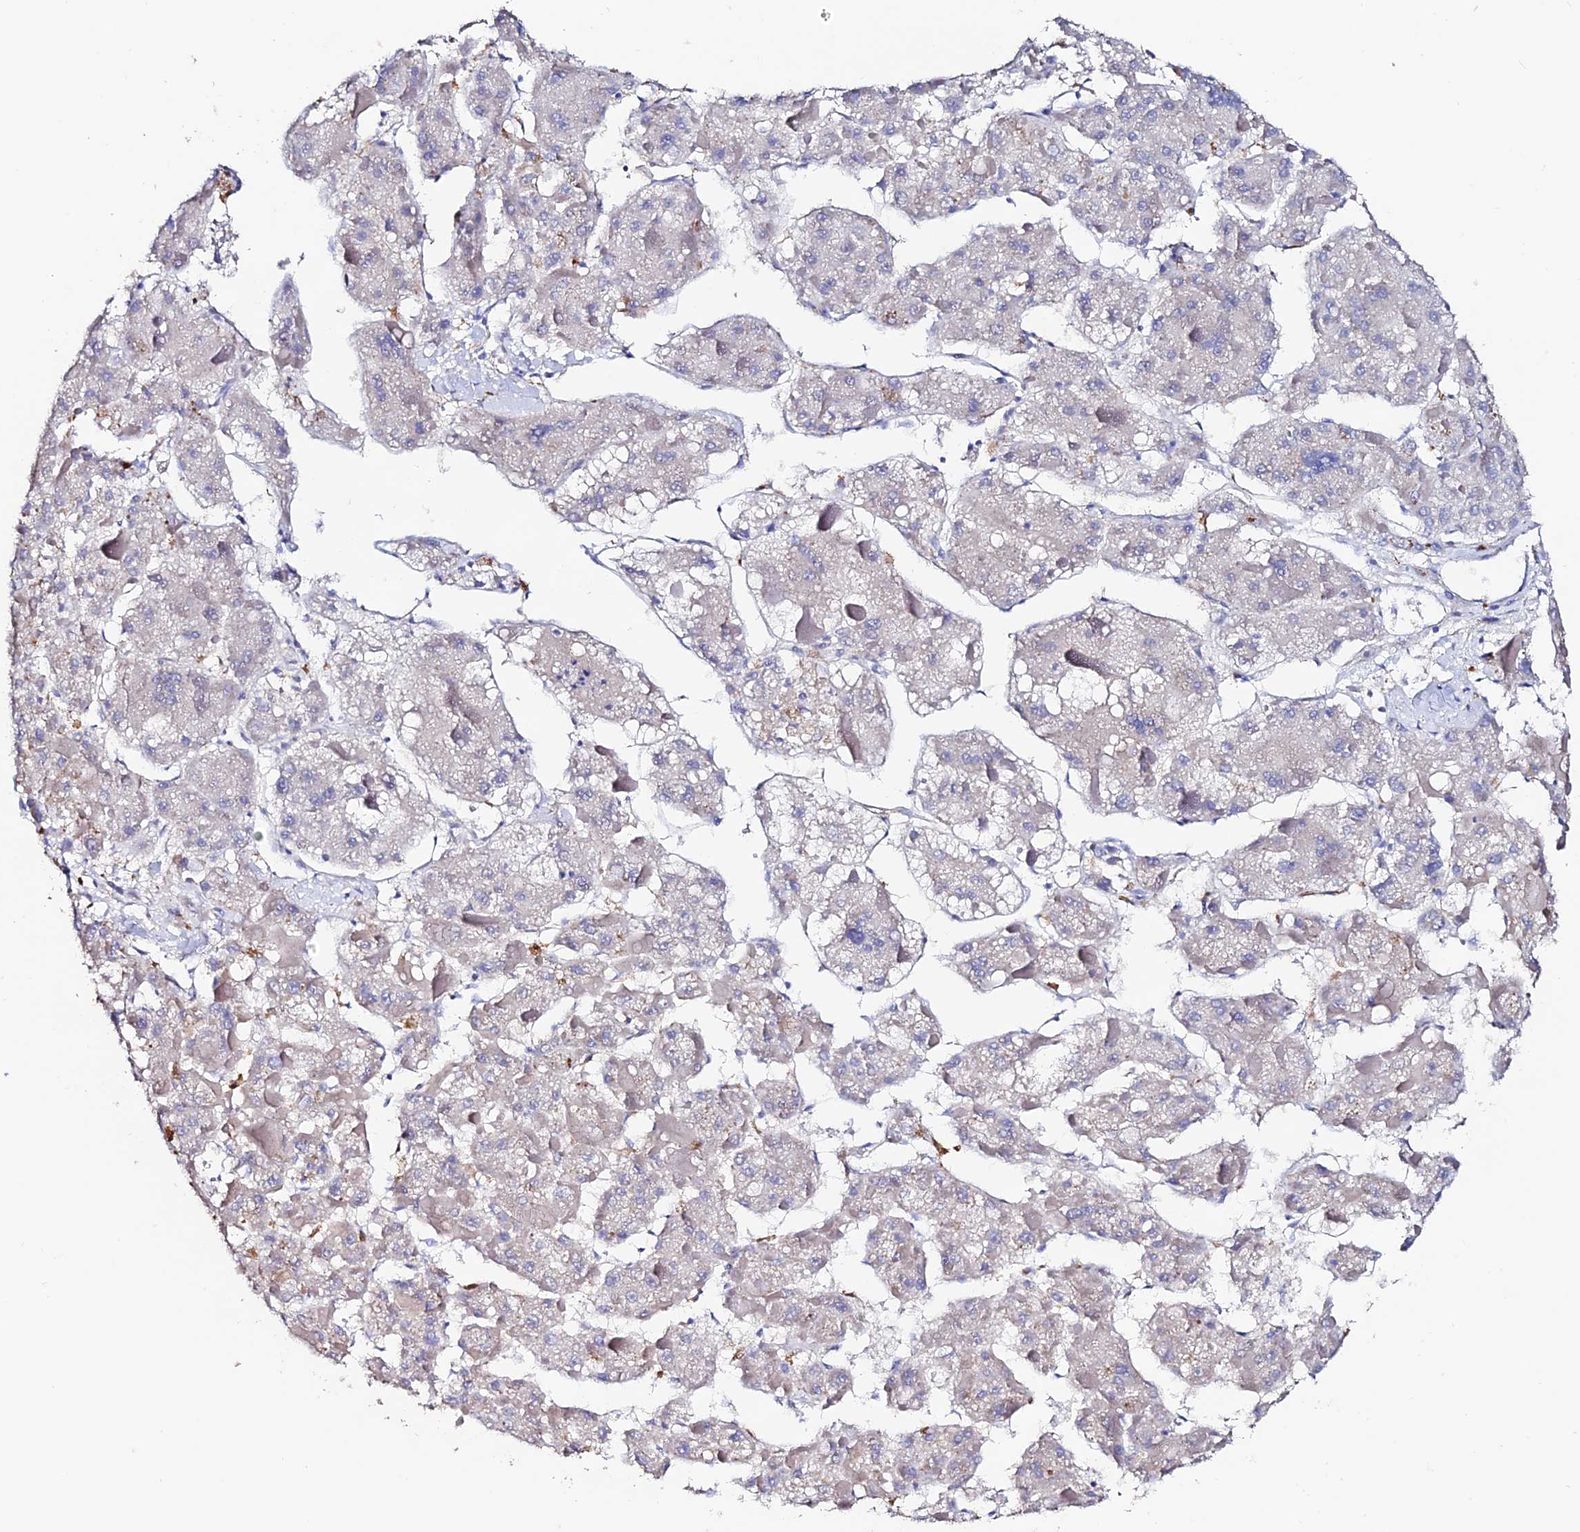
{"staining": {"intensity": "negative", "quantity": "none", "location": "none"}, "tissue": "liver cancer", "cell_type": "Tumor cells", "image_type": "cancer", "snomed": [{"axis": "morphology", "description": "Carcinoma, Hepatocellular, NOS"}, {"axis": "topography", "description": "Liver"}], "caption": "The immunohistochemistry (IHC) histopathology image has no significant expression in tumor cells of liver hepatocellular carcinoma tissue.", "gene": "ESM1", "patient": {"sex": "female", "age": 73}}